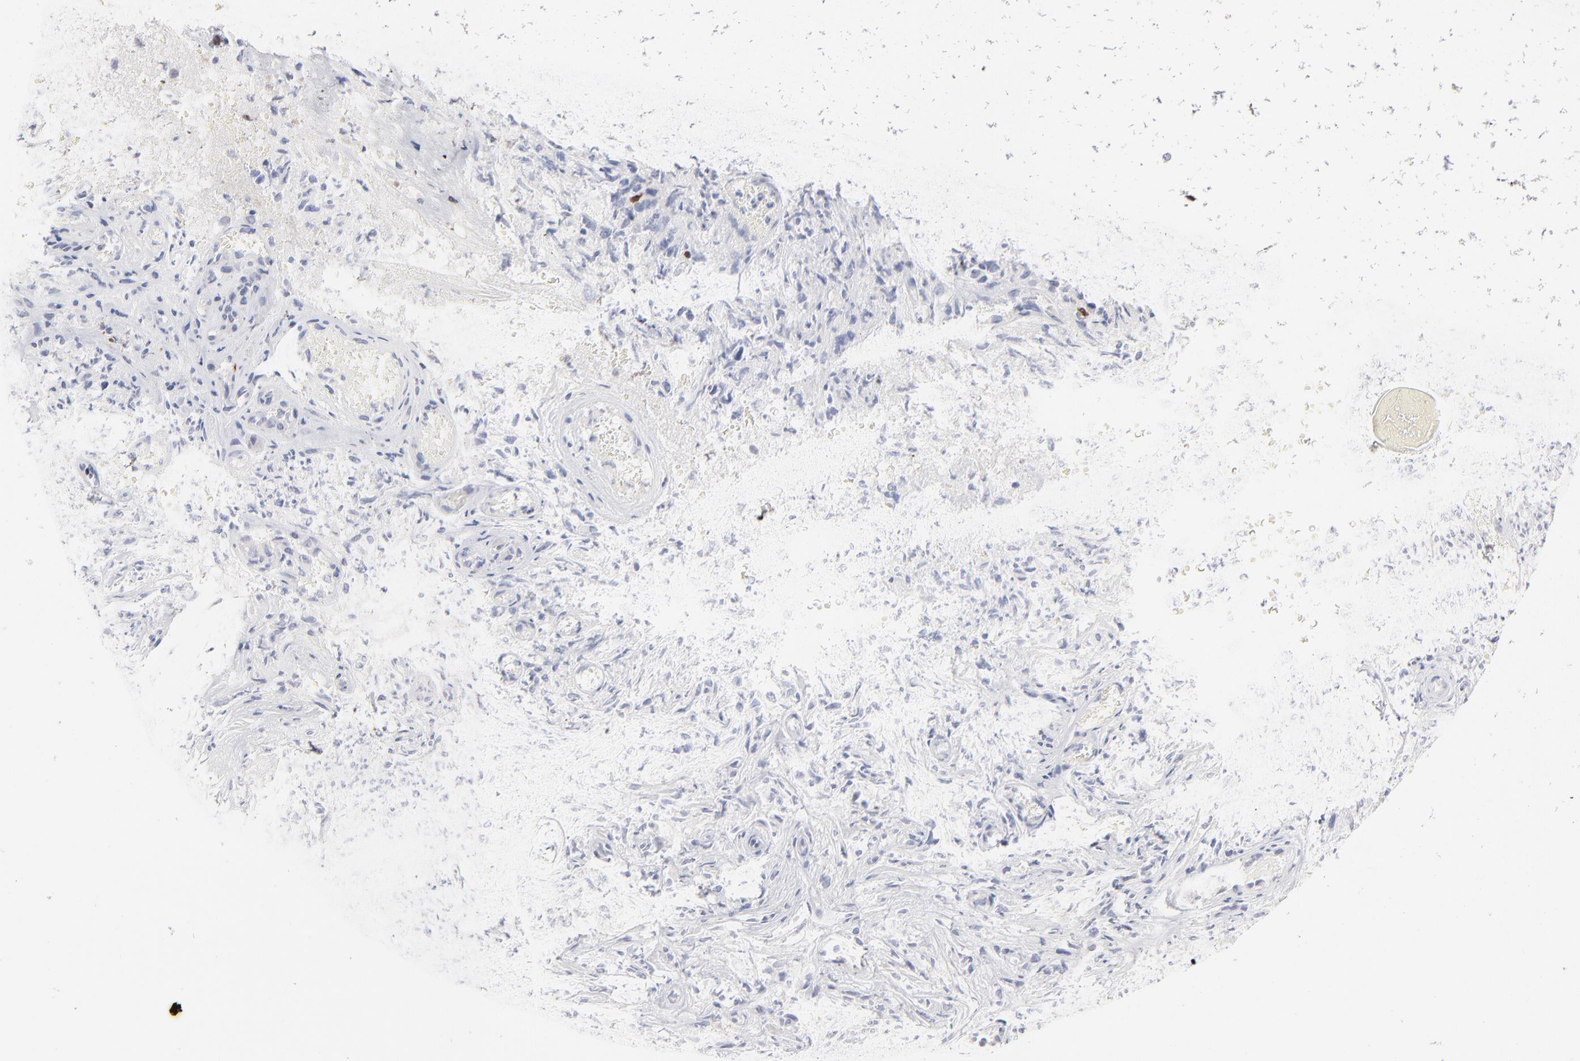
{"staining": {"intensity": "weak", "quantity": "<25%", "location": "nuclear"}, "tissue": "glioma", "cell_type": "Tumor cells", "image_type": "cancer", "snomed": [{"axis": "morphology", "description": "Normal tissue, NOS"}, {"axis": "morphology", "description": "Glioma, malignant, High grade"}, {"axis": "topography", "description": "Cerebral cortex"}], "caption": "IHC photomicrograph of human high-grade glioma (malignant) stained for a protein (brown), which reveals no positivity in tumor cells.", "gene": "RBM3", "patient": {"sex": "male", "age": 75}}